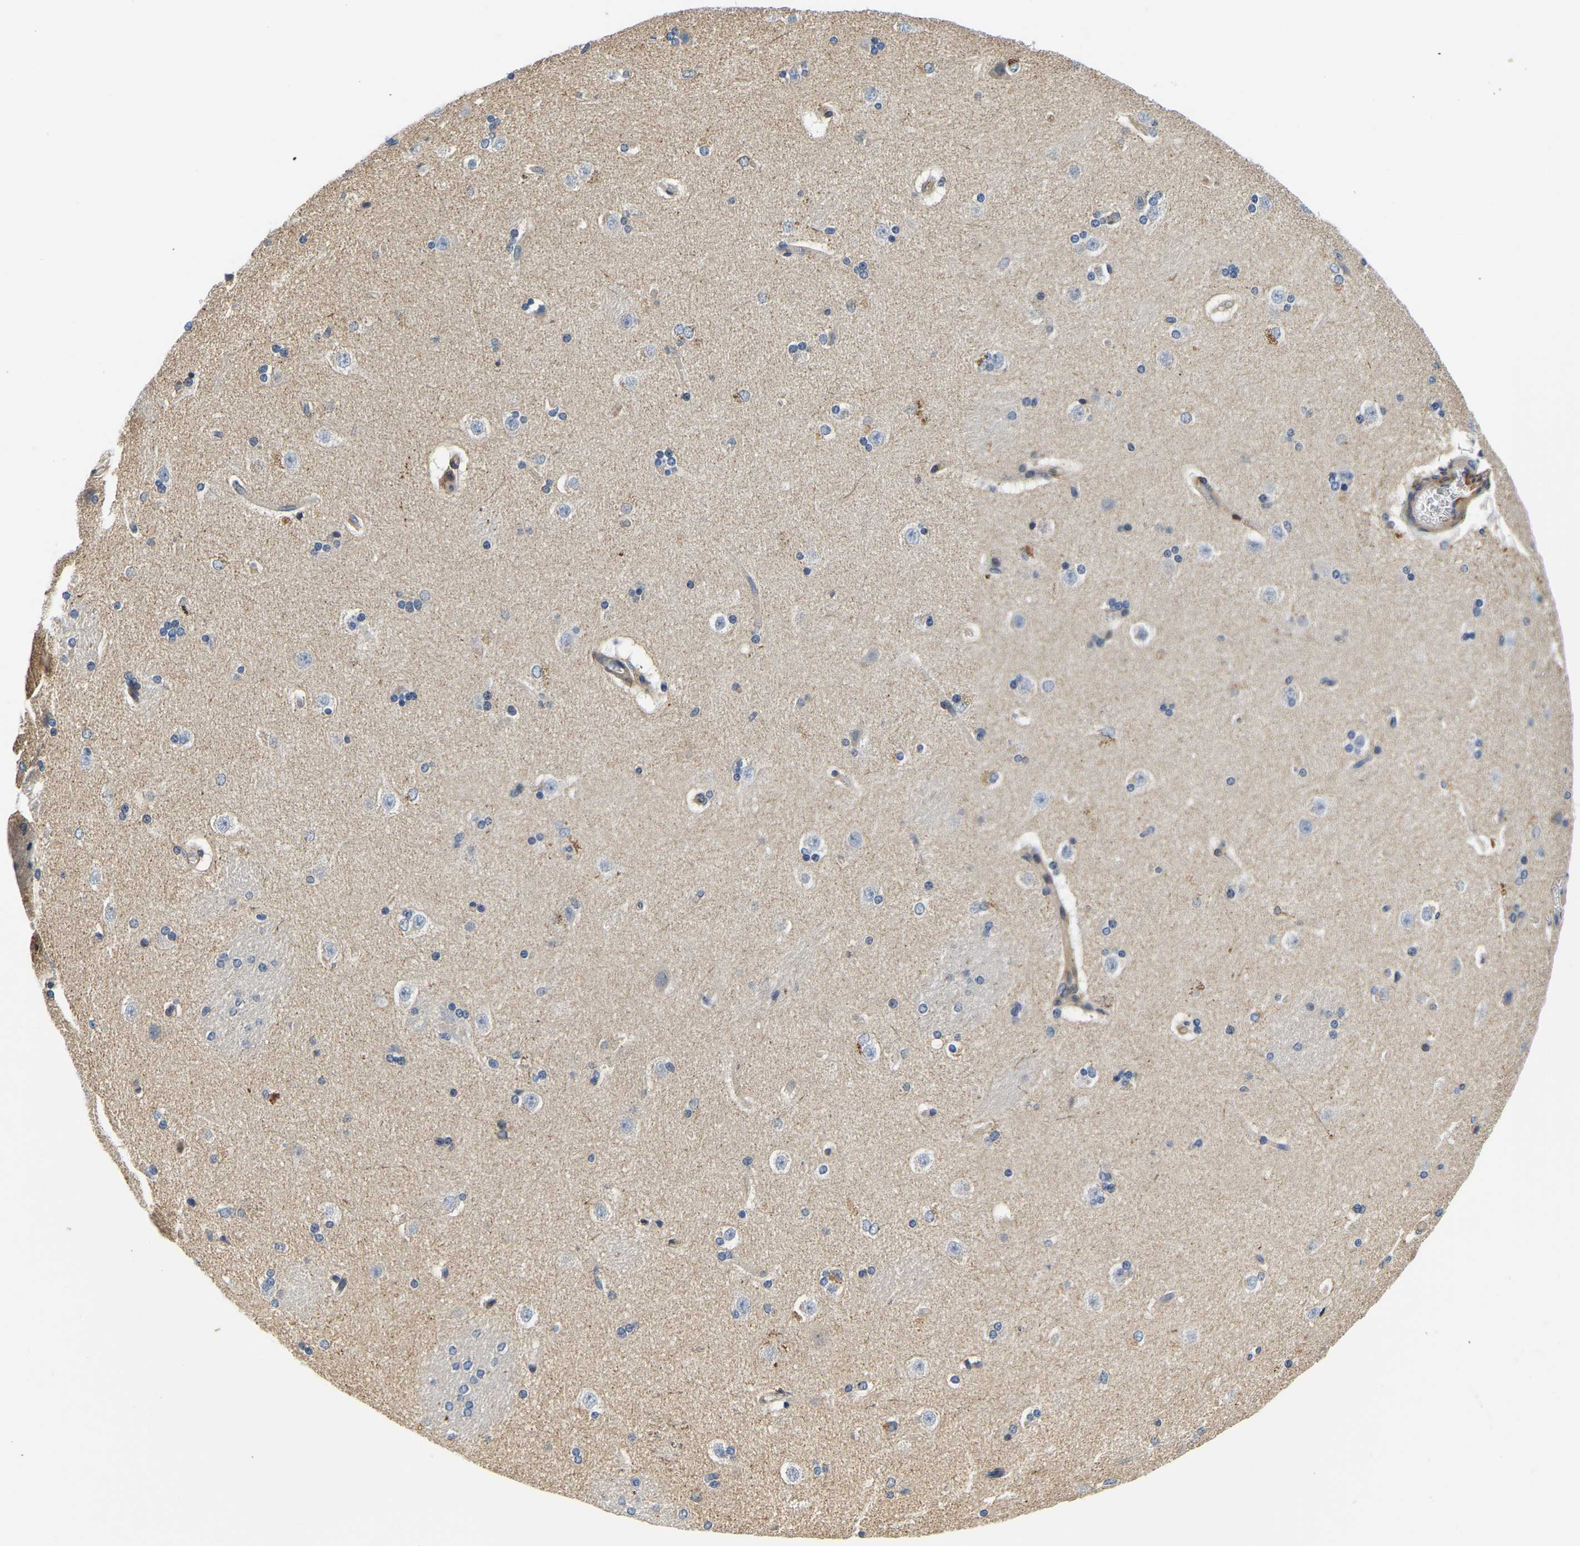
{"staining": {"intensity": "negative", "quantity": "none", "location": "none"}, "tissue": "caudate", "cell_type": "Glial cells", "image_type": "normal", "snomed": [{"axis": "morphology", "description": "Normal tissue, NOS"}, {"axis": "topography", "description": "Lateral ventricle wall"}], "caption": "This is a image of IHC staining of benign caudate, which shows no expression in glial cells. (IHC, brightfield microscopy, high magnification).", "gene": "LIAS", "patient": {"sex": "female", "age": 19}}